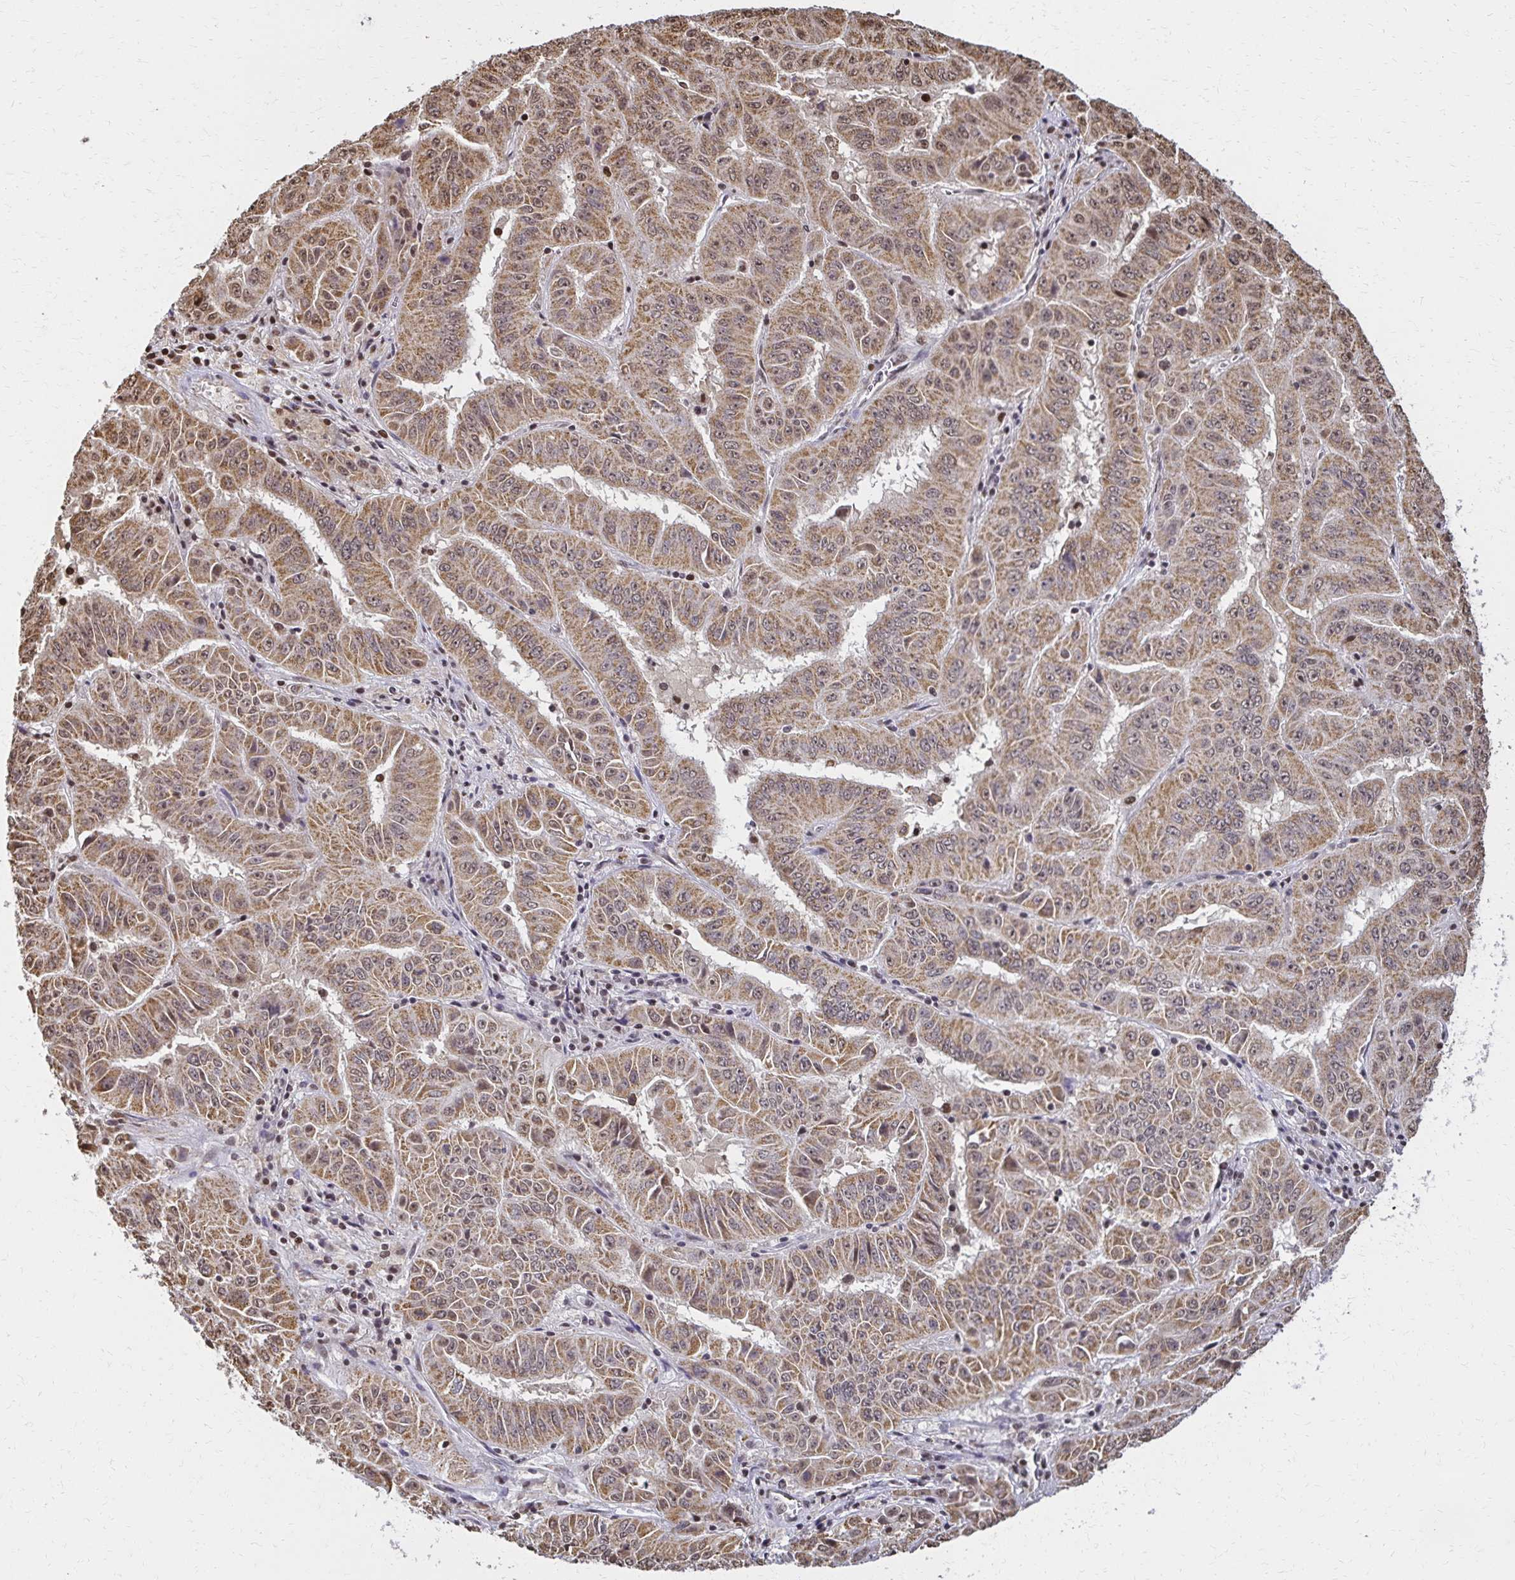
{"staining": {"intensity": "weak", "quantity": ">75%", "location": "cytoplasmic/membranous,nuclear"}, "tissue": "pancreatic cancer", "cell_type": "Tumor cells", "image_type": "cancer", "snomed": [{"axis": "morphology", "description": "Adenocarcinoma, NOS"}, {"axis": "topography", "description": "Pancreas"}], "caption": "There is low levels of weak cytoplasmic/membranous and nuclear staining in tumor cells of pancreatic cancer, as demonstrated by immunohistochemical staining (brown color).", "gene": "HOXA9", "patient": {"sex": "male", "age": 63}}